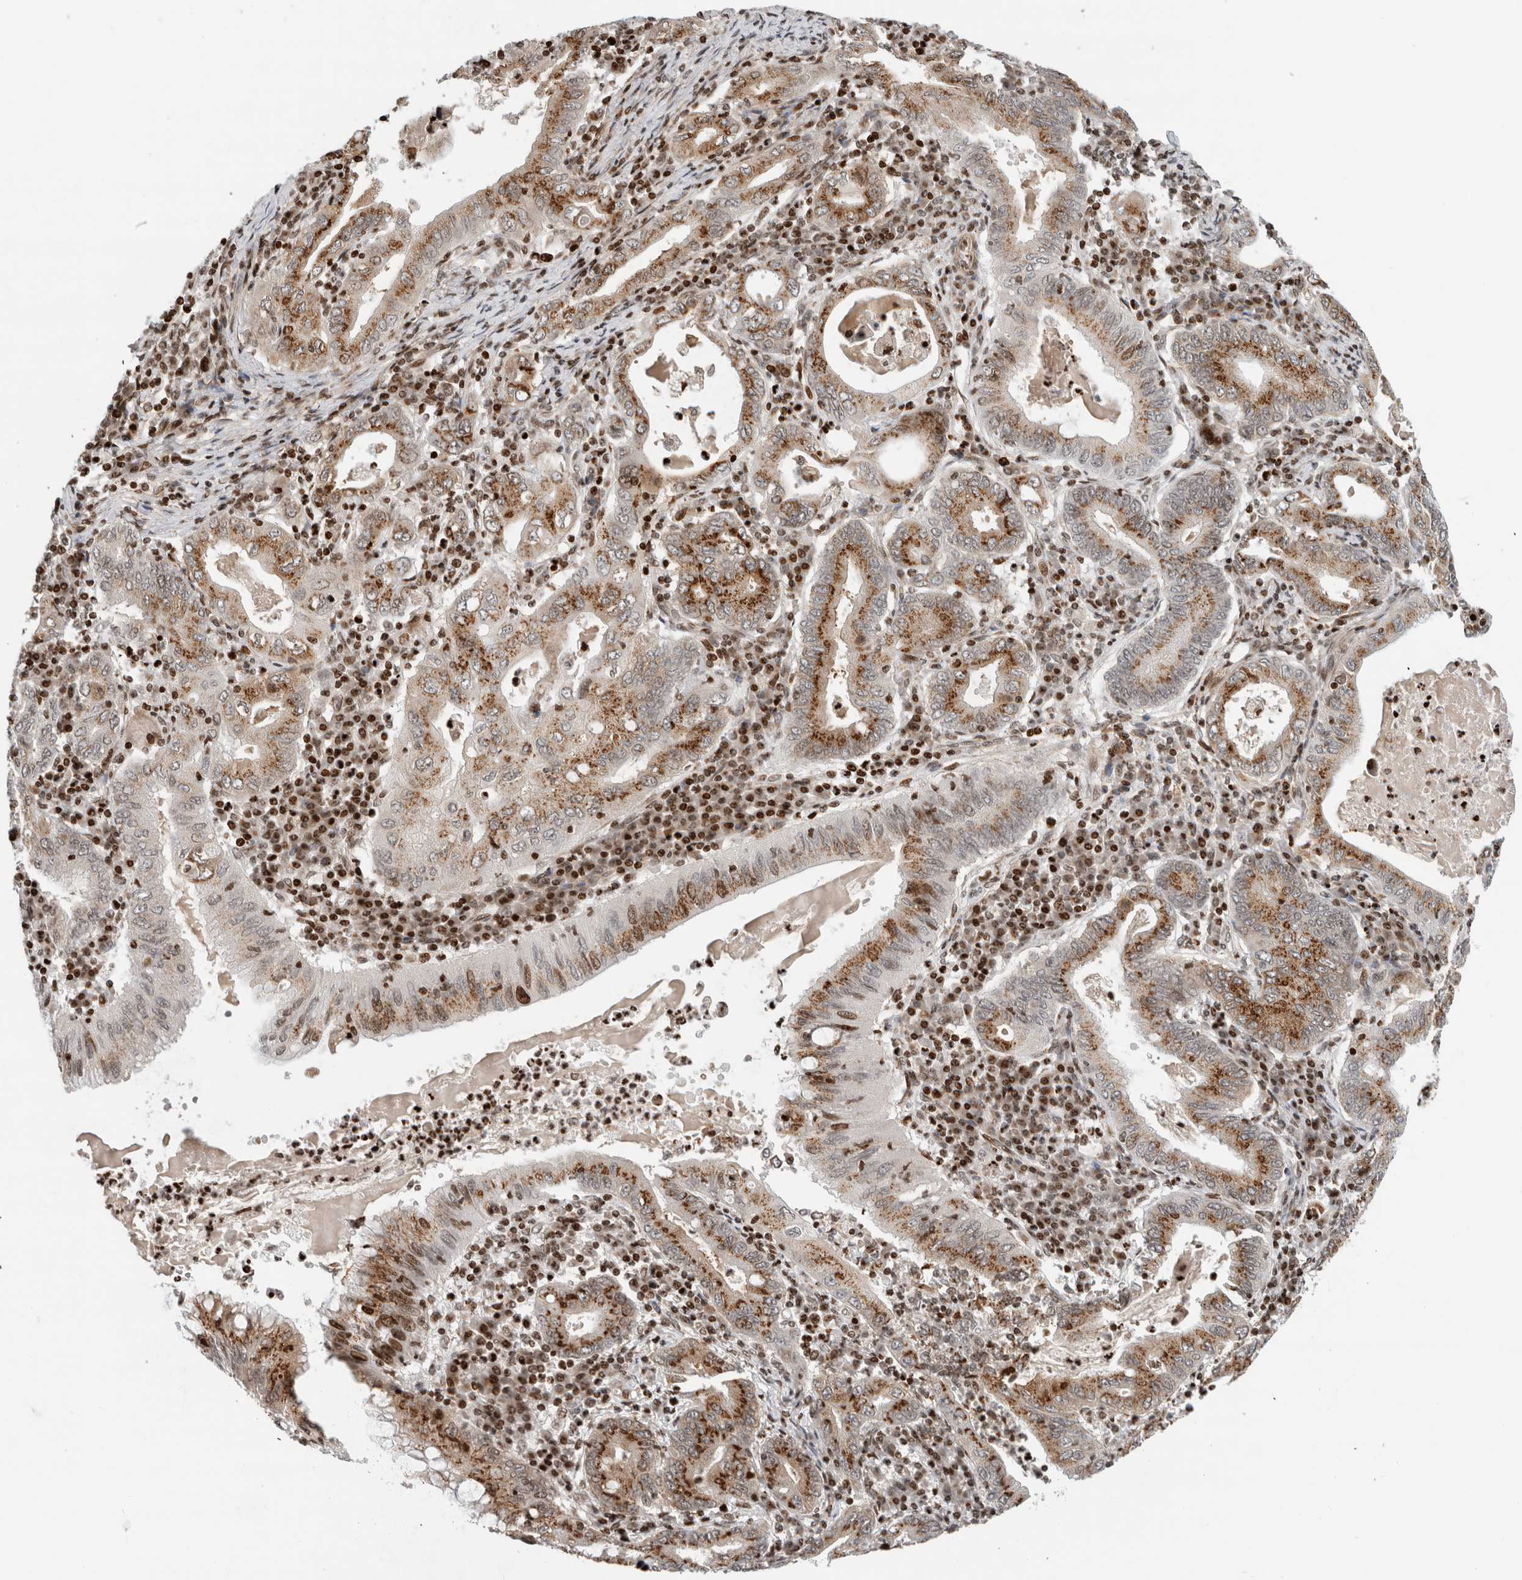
{"staining": {"intensity": "moderate", "quantity": ">75%", "location": "cytoplasmic/membranous"}, "tissue": "stomach cancer", "cell_type": "Tumor cells", "image_type": "cancer", "snomed": [{"axis": "morphology", "description": "Normal tissue, NOS"}, {"axis": "morphology", "description": "Adenocarcinoma, NOS"}, {"axis": "topography", "description": "Esophagus"}, {"axis": "topography", "description": "Stomach, upper"}, {"axis": "topography", "description": "Peripheral nerve tissue"}], "caption": "The histopathology image demonstrates staining of stomach adenocarcinoma, revealing moderate cytoplasmic/membranous protein positivity (brown color) within tumor cells.", "gene": "GINS4", "patient": {"sex": "male", "age": 62}}